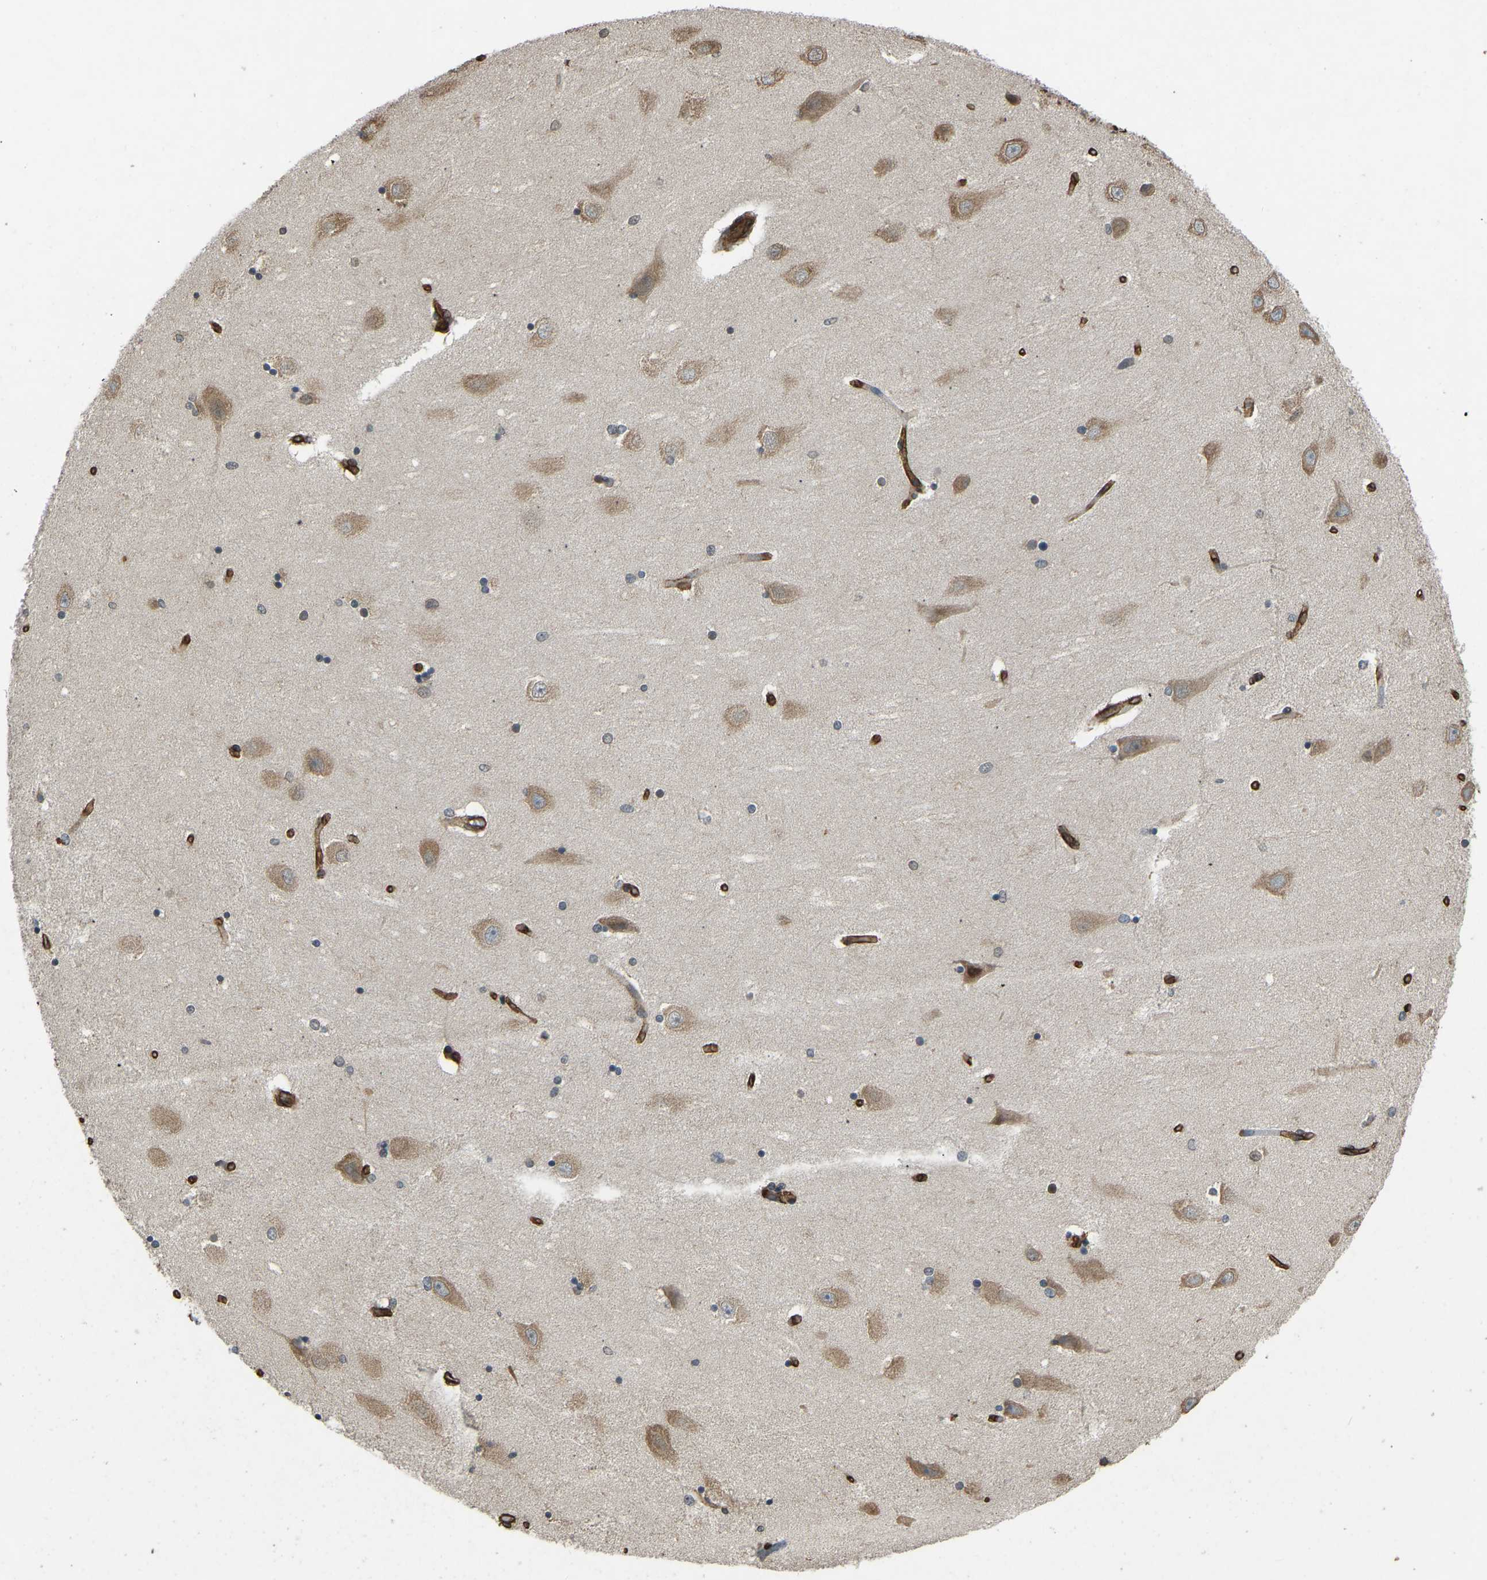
{"staining": {"intensity": "moderate", "quantity": "<25%", "location": "cytoplasmic/membranous"}, "tissue": "hippocampus", "cell_type": "Glial cells", "image_type": "normal", "snomed": [{"axis": "morphology", "description": "Normal tissue, NOS"}, {"axis": "topography", "description": "Hippocampus"}], "caption": "Unremarkable hippocampus reveals moderate cytoplasmic/membranous expression in about <25% of glial cells, visualized by immunohistochemistry. The staining was performed using DAB to visualize the protein expression in brown, while the nuclei were stained in blue with hematoxylin (Magnification: 20x).", "gene": "NMB", "patient": {"sex": "female", "age": 54}}